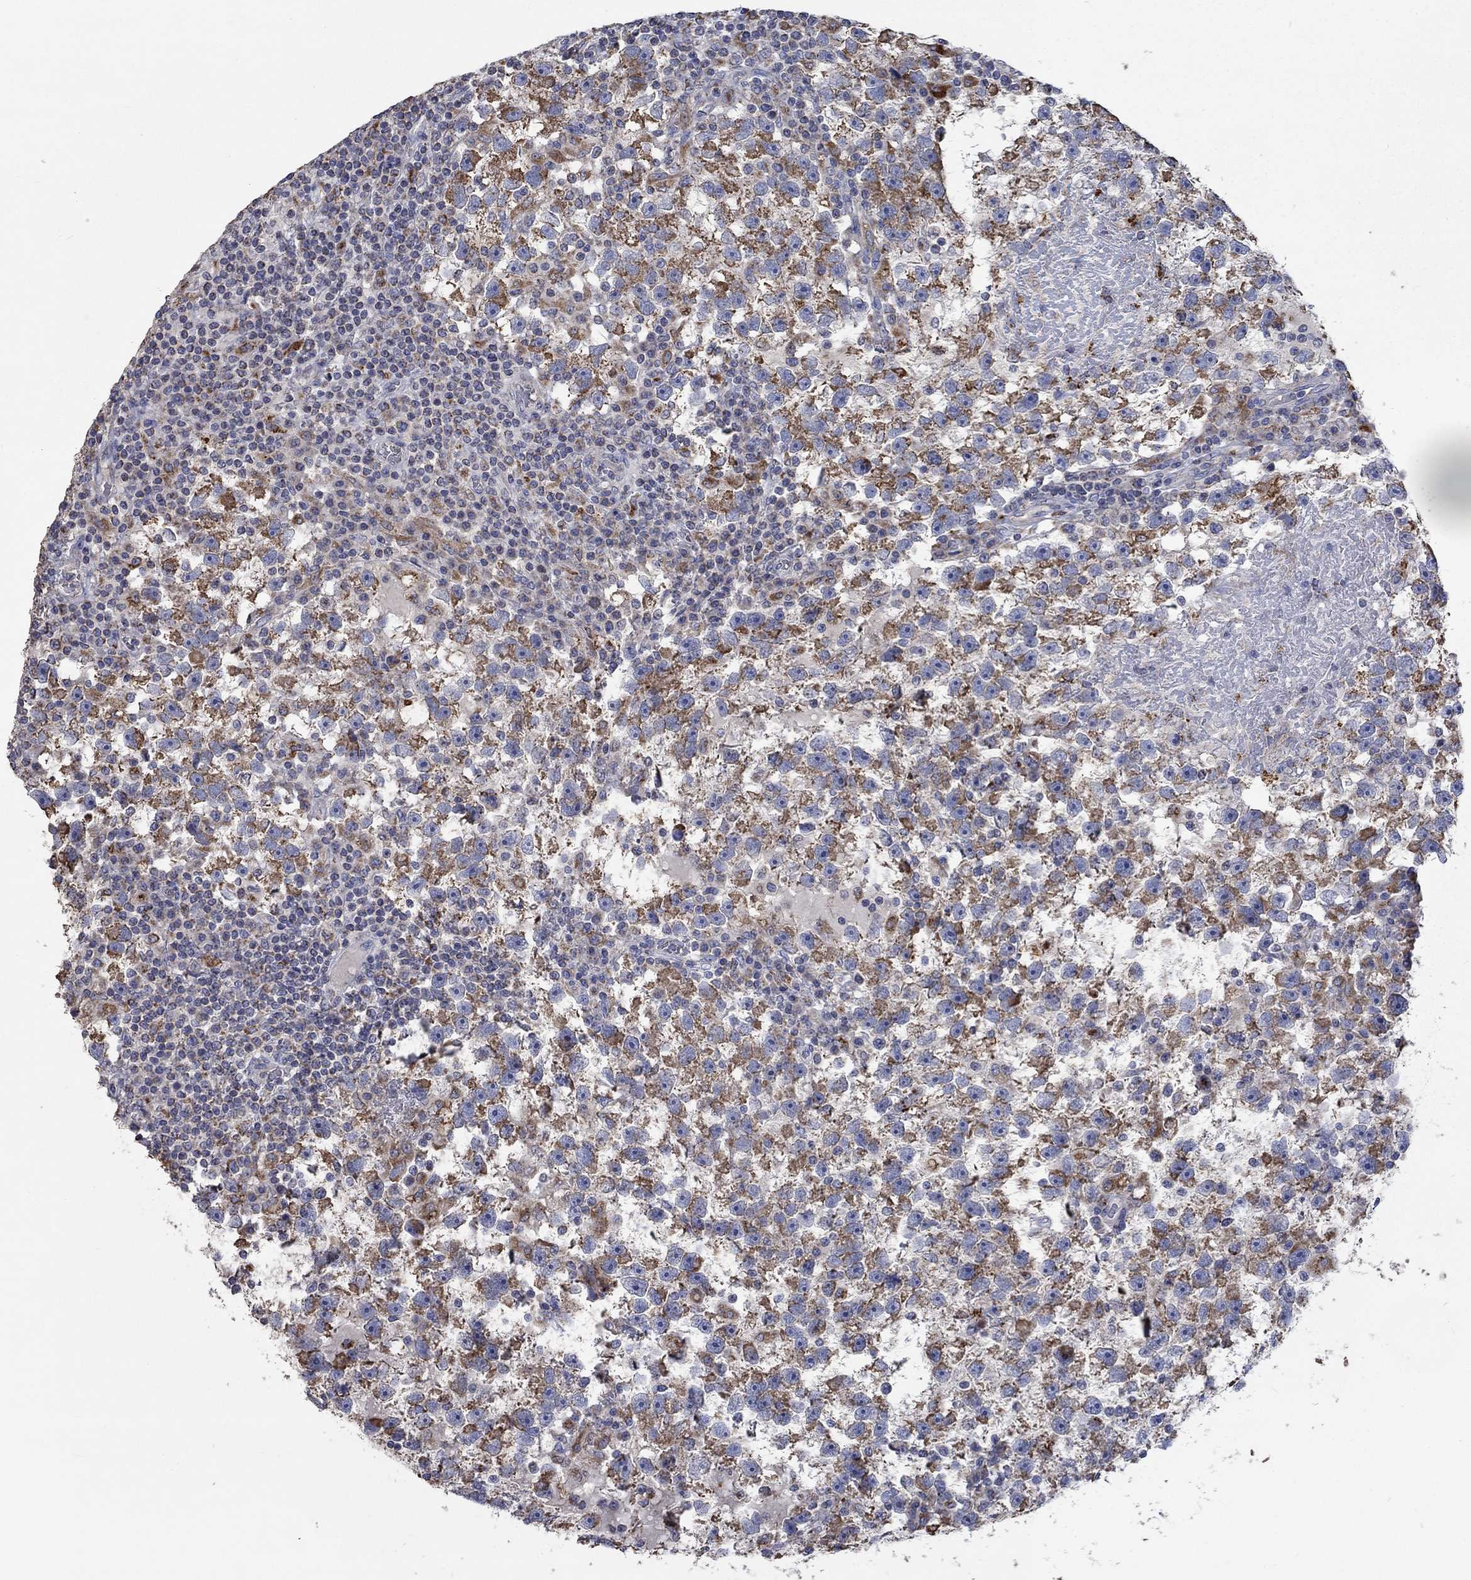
{"staining": {"intensity": "moderate", "quantity": ">75%", "location": "cytoplasmic/membranous"}, "tissue": "testis cancer", "cell_type": "Tumor cells", "image_type": "cancer", "snomed": [{"axis": "morphology", "description": "Seminoma, NOS"}, {"axis": "topography", "description": "Testis"}], "caption": "A high-resolution photomicrograph shows immunohistochemistry staining of seminoma (testis), which reveals moderate cytoplasmic/membranous positivity in approximately >75% of tumor cells.", "gene": "UGT8", "patient": {"sex": "male", "age": 47}}